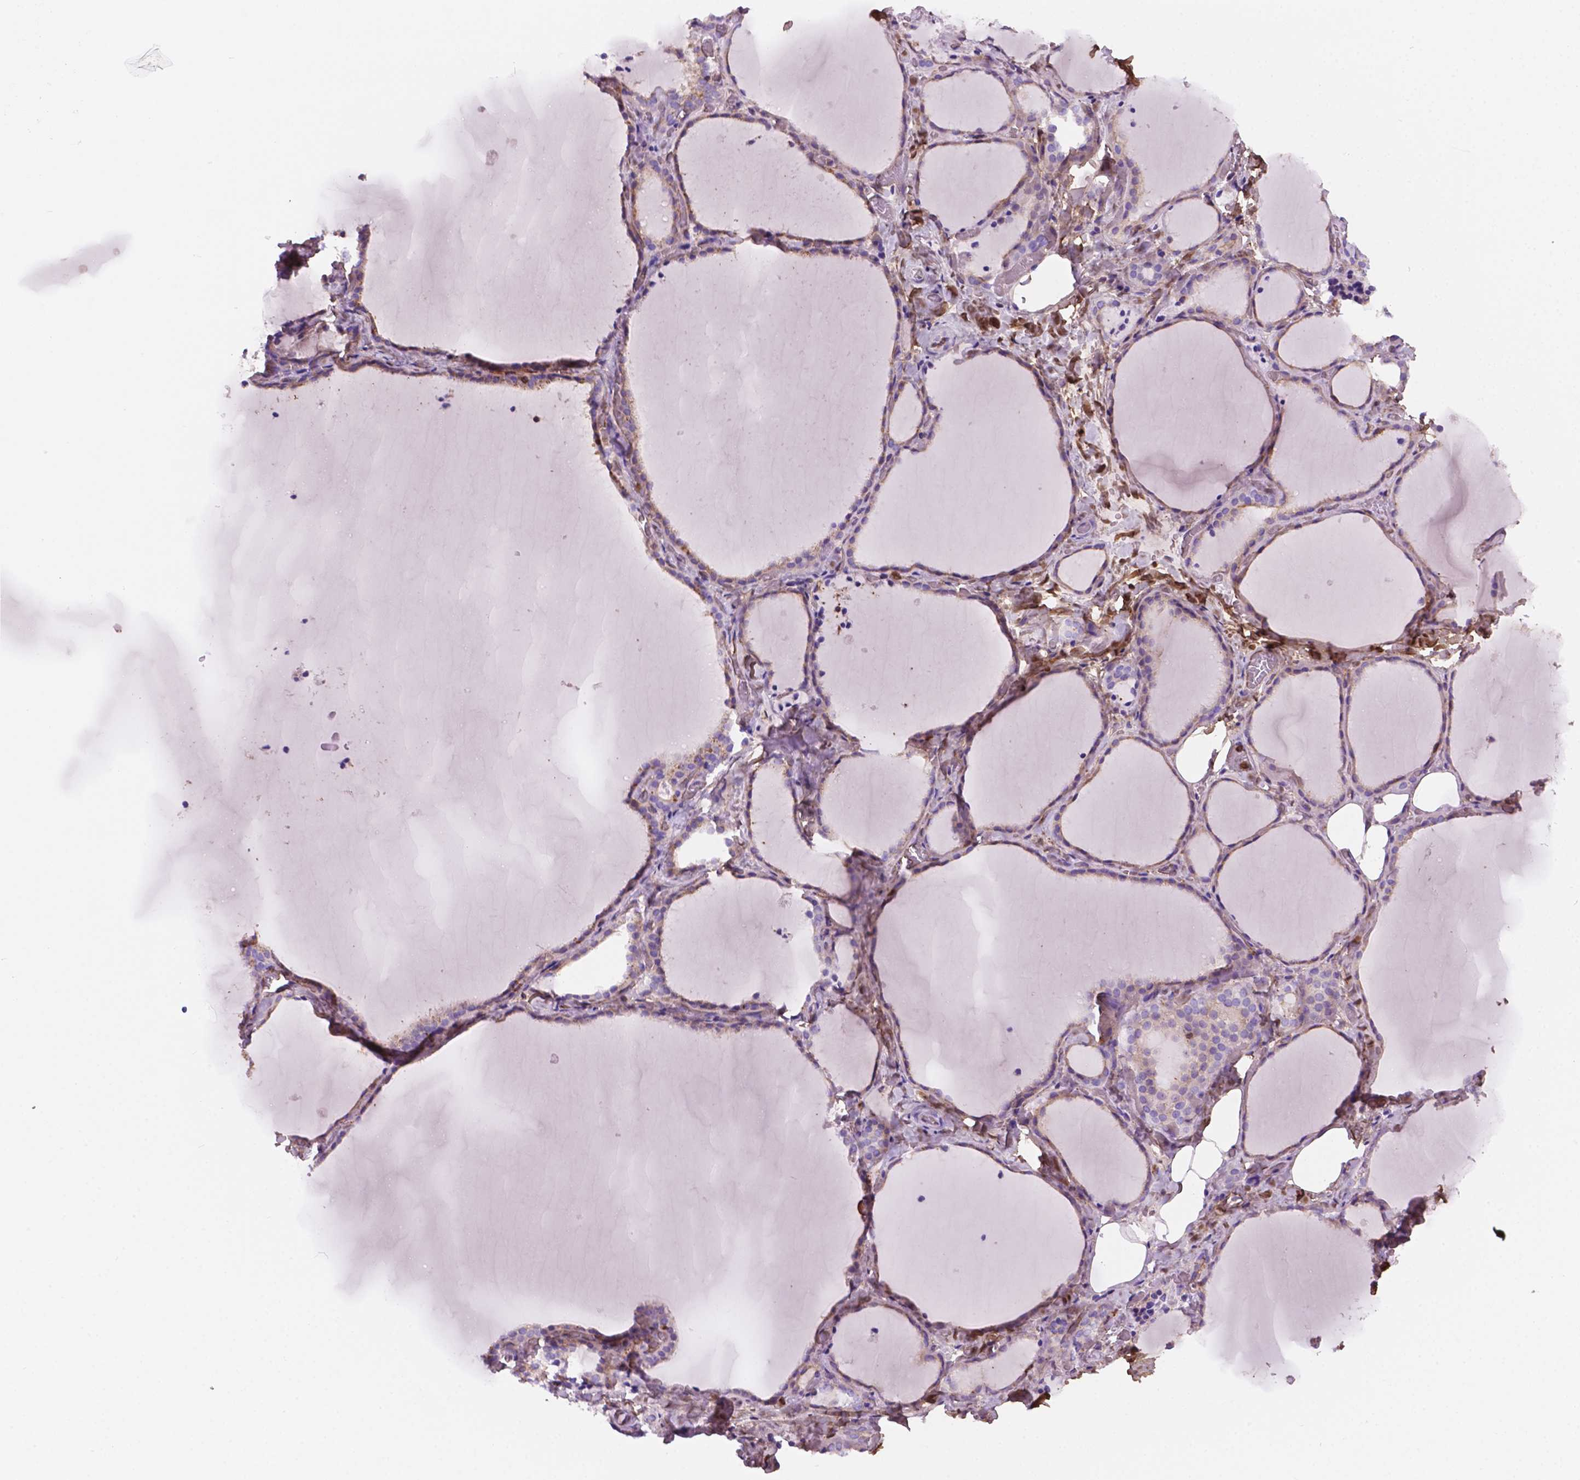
{"staining": {"intensity": "weak", "quantity": "<25%", "location": "cytoplasmic/membranous"}, "tissue": "thyroid gland", "cell_type": "Glandular cells", "image_type": "normal", "snomed": [{"axis": "morphology", "description": "Normal tissue, NOS"}, {"axis": "topography", "description": "Thyroid gland"}], "caption": "This is an immunohistochemistry photomicrograph of unremarkable thyroid gland. There is no staining in glandular cells.", "gene": "DCN", "patient": {"sex": "female", "age": 22}}